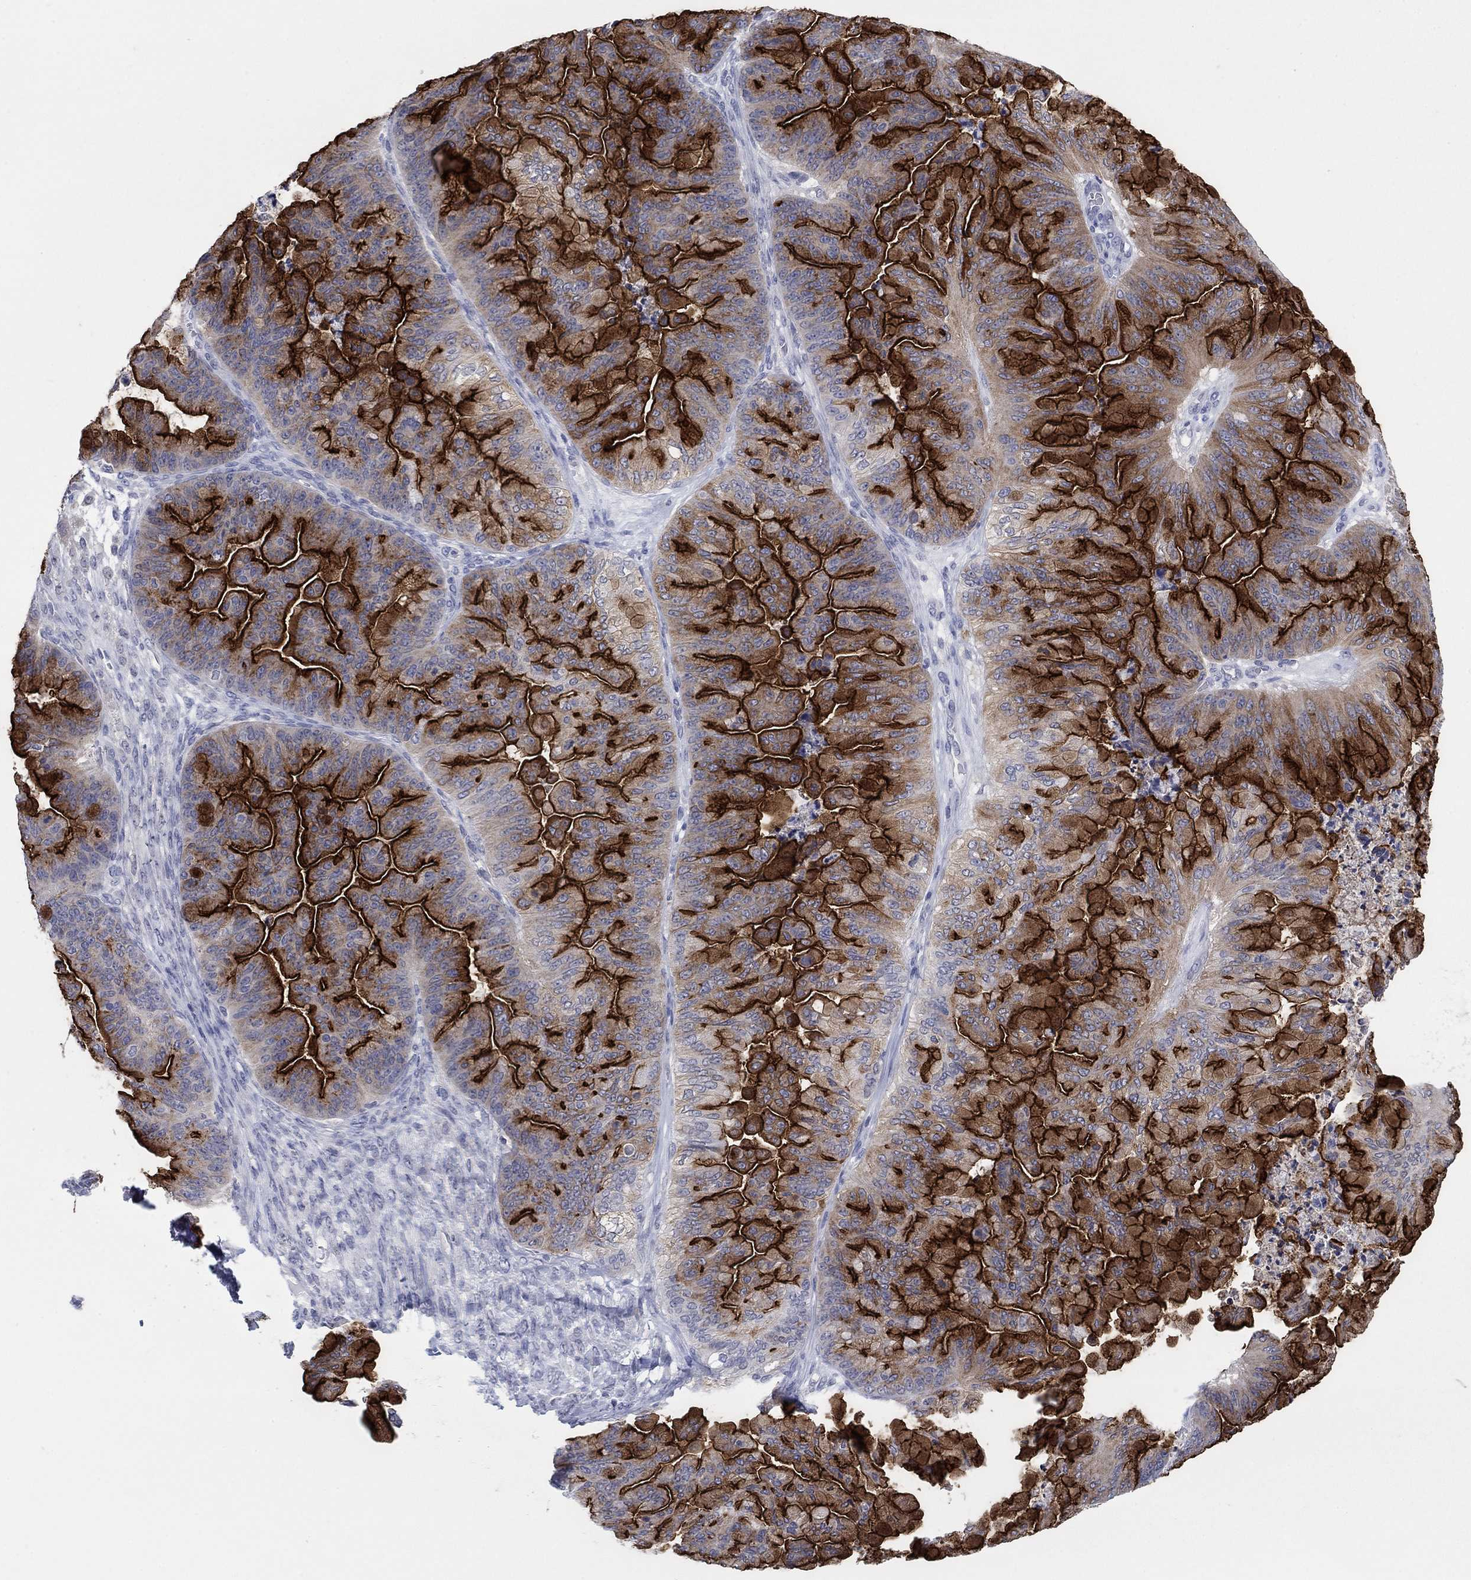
{"staining": {"intensity": "strong", "quantity": ">75%", "location": "cytoplasmic/membranous"}, "tissue": "ovarian cancer", "cell_type": "Tumor cells", "image_type": "cancer", "snomed": [{"axis": "morphology", "description": "Cystadenocarcinoma, mucinous, NOS"}, {"axis": "topography", "description": "Ovary"}], "caption": "Approximately >75% of tumor cells in ovarian mucinous cystadenocarcinoma demonstrate strong cytoplasmic/membranous protein positivity as visualized by brown immunohistochemical staining.", "gene": "FER1L6", "patient": {"sex": "female", "age": 67}}